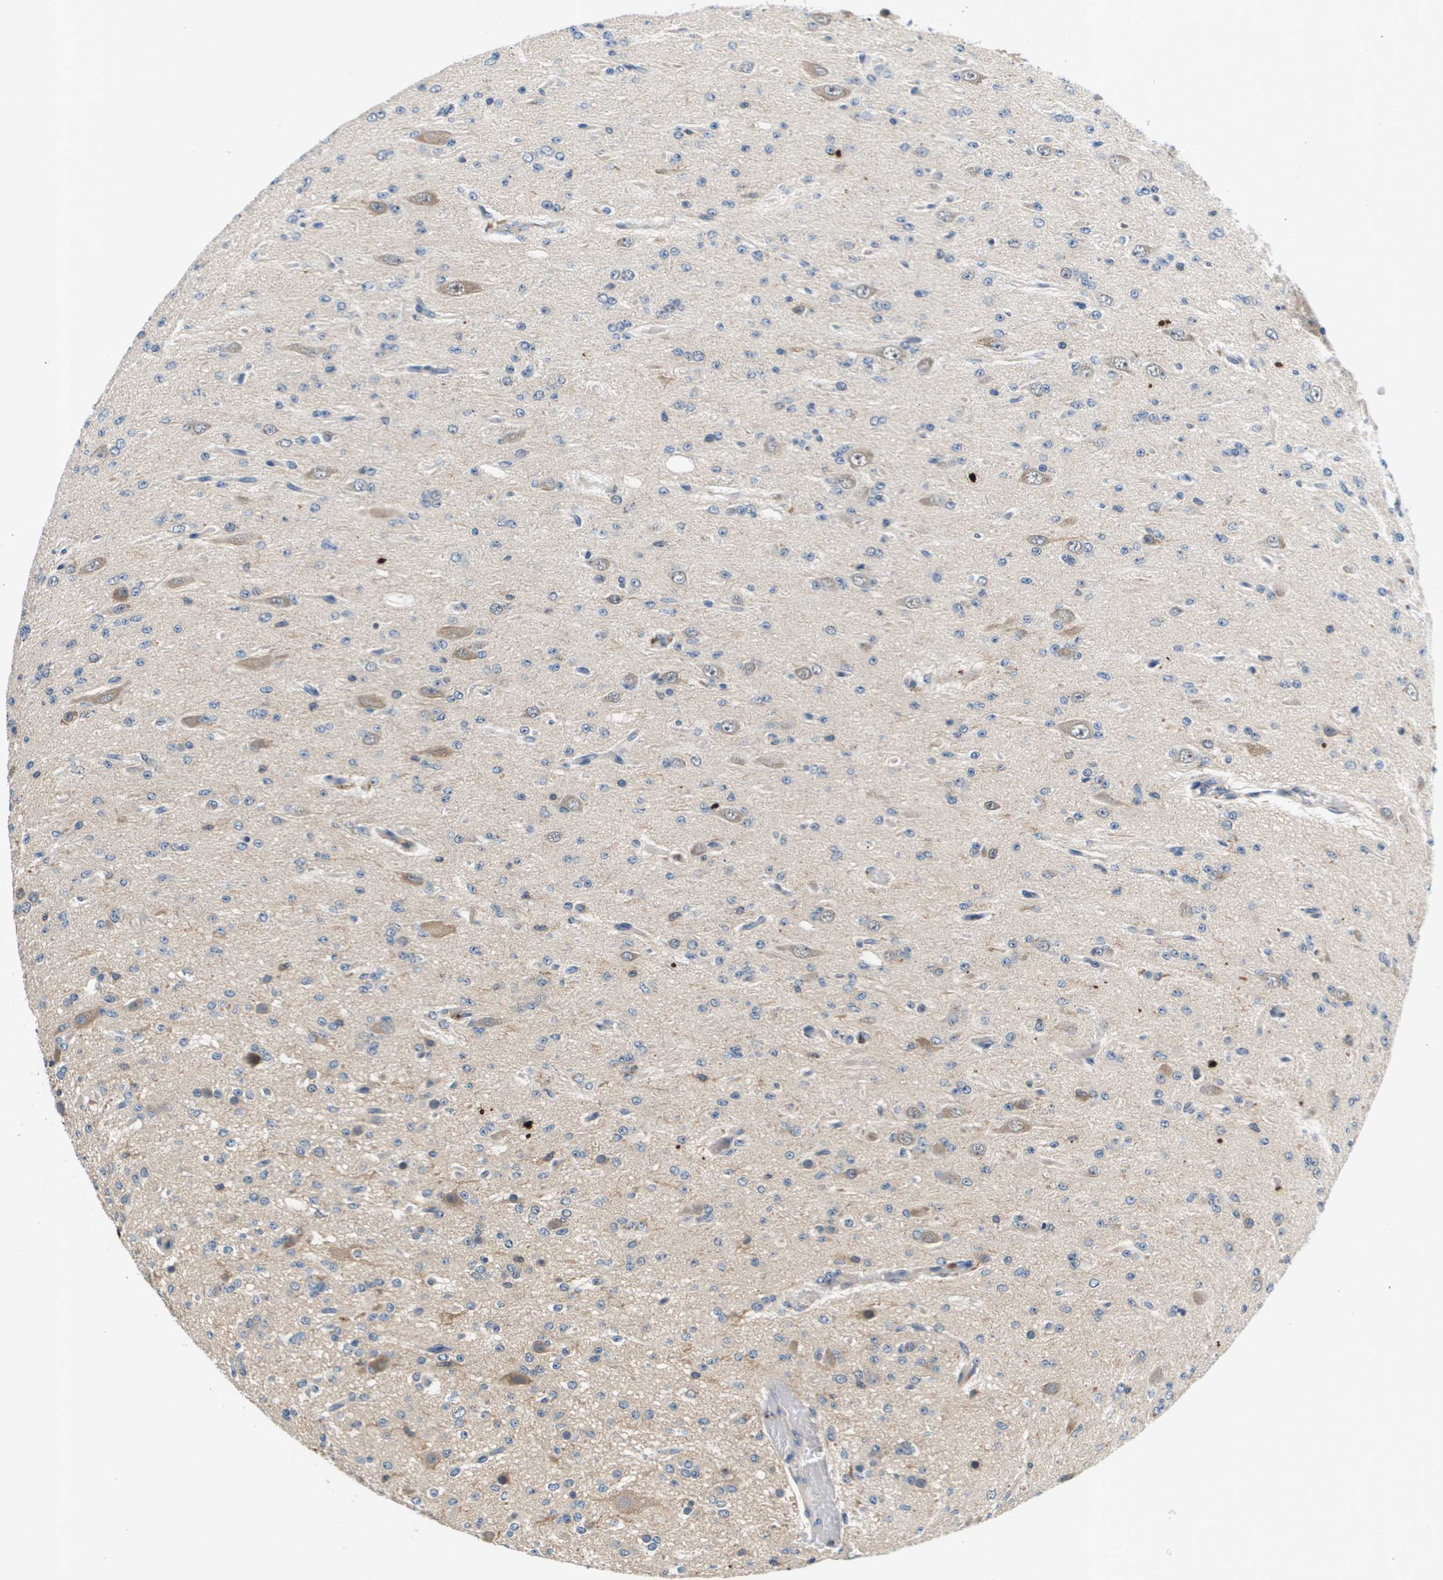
{"staining": {"intensity": "weak", "quantity": "<25%", "location": "cytoplasmic/membranous"}, "tissue": "glioma", "cell_type": "Tumor cells", "image_type": "cancer", "snomed": [{"axis": "morphology", "description": "Glioma, malignant, Low grade"}, {"axis": "topography", "description": "Brain"}], "caption": "This is an IHC micrograph of human low-grade glioma (malignant). There is no staining in tumor cells.", "gene": "KCNQ5", "patient": {"sex": "male", "age": 38}}